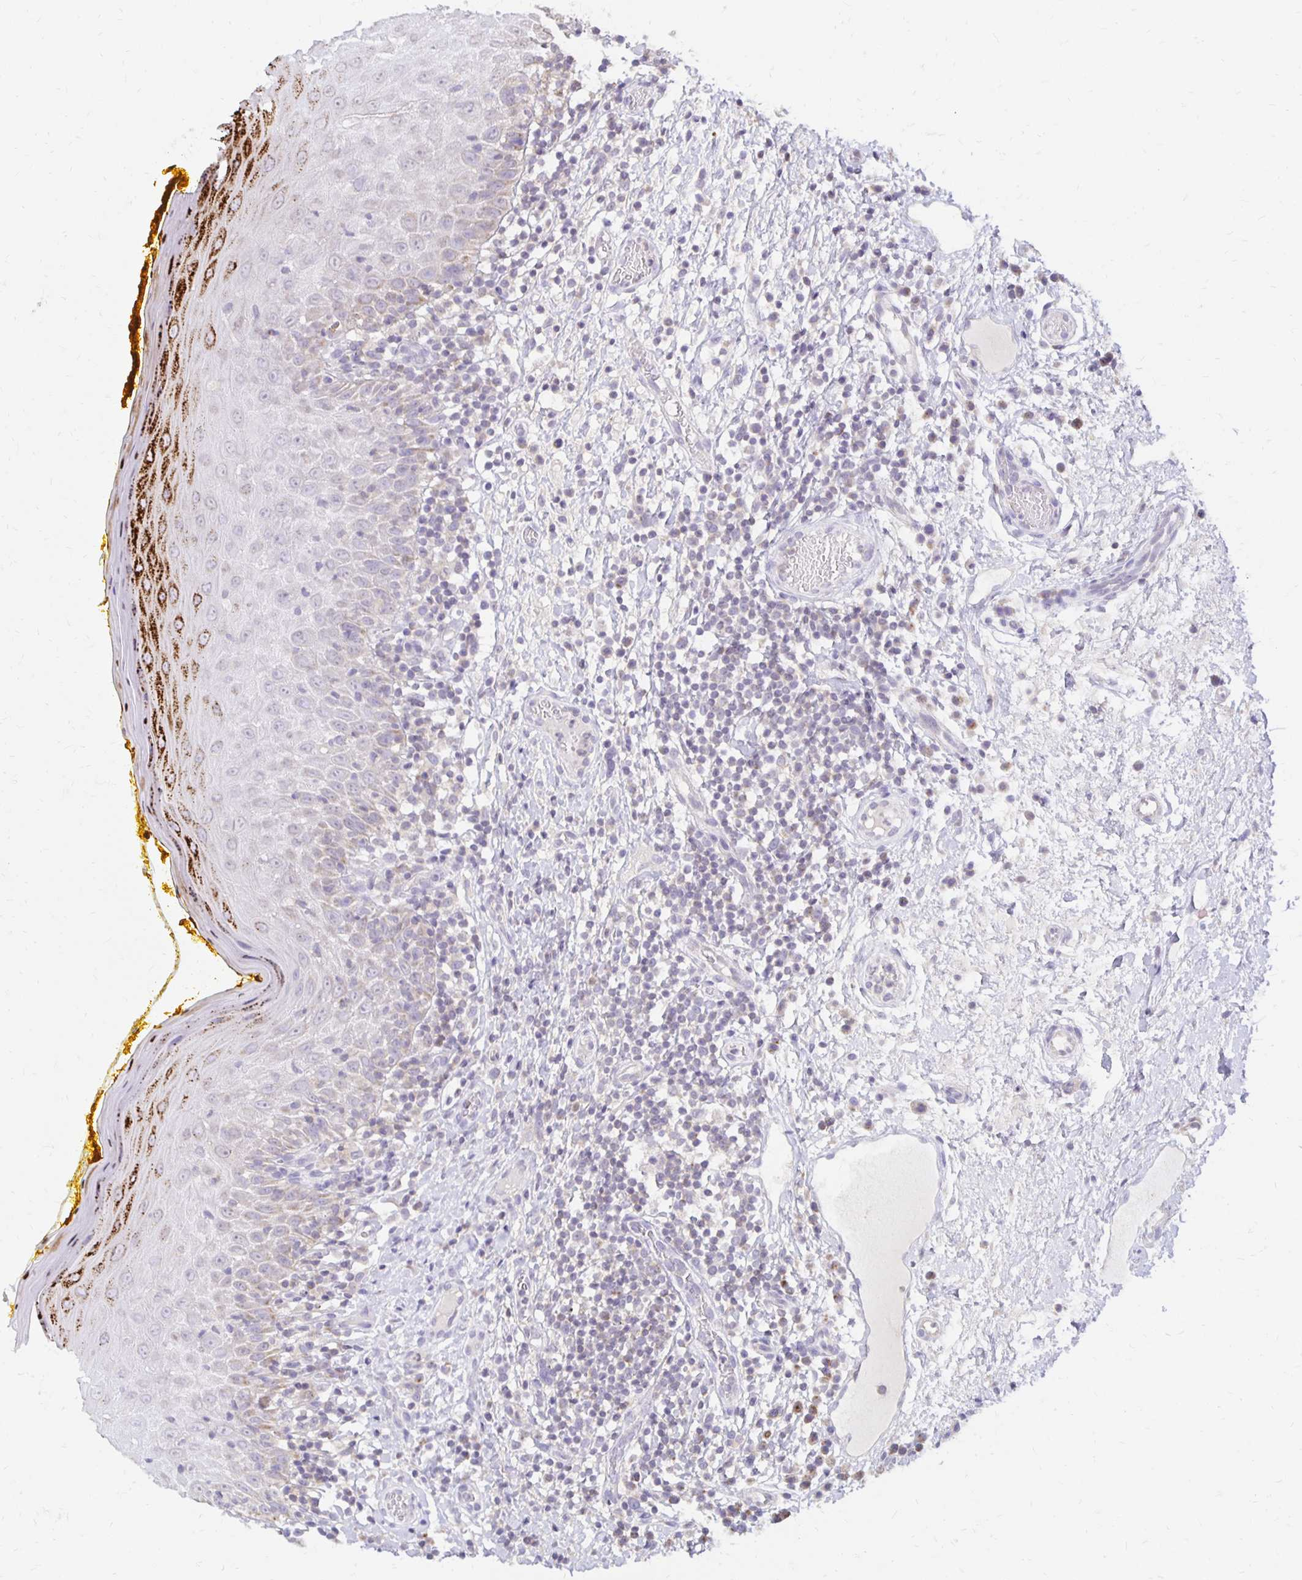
{"staining": {"intensity": "strong", "quantity": "<25%", "location": "cytoplasmic/membranous"}, "tissue": "oral mucosa", "cell_type": "Squamous epithelial cells", "image_type": "normal", "snomed": [{"axis": "morphology", "description": "Normal tissue, NOS"}, {"axis": "topography", "description": "Oral tissue"}, {"axis": "topography", "description": "Tounge, NOS"}], "caption": "Squamous epithelial cells display medium levels of strong cytoplasmic/membranous staining in about <25% of cells in benign human oral mucosa.", "gene": "IER3", "patient": {"sex": "female", "age": 58}}